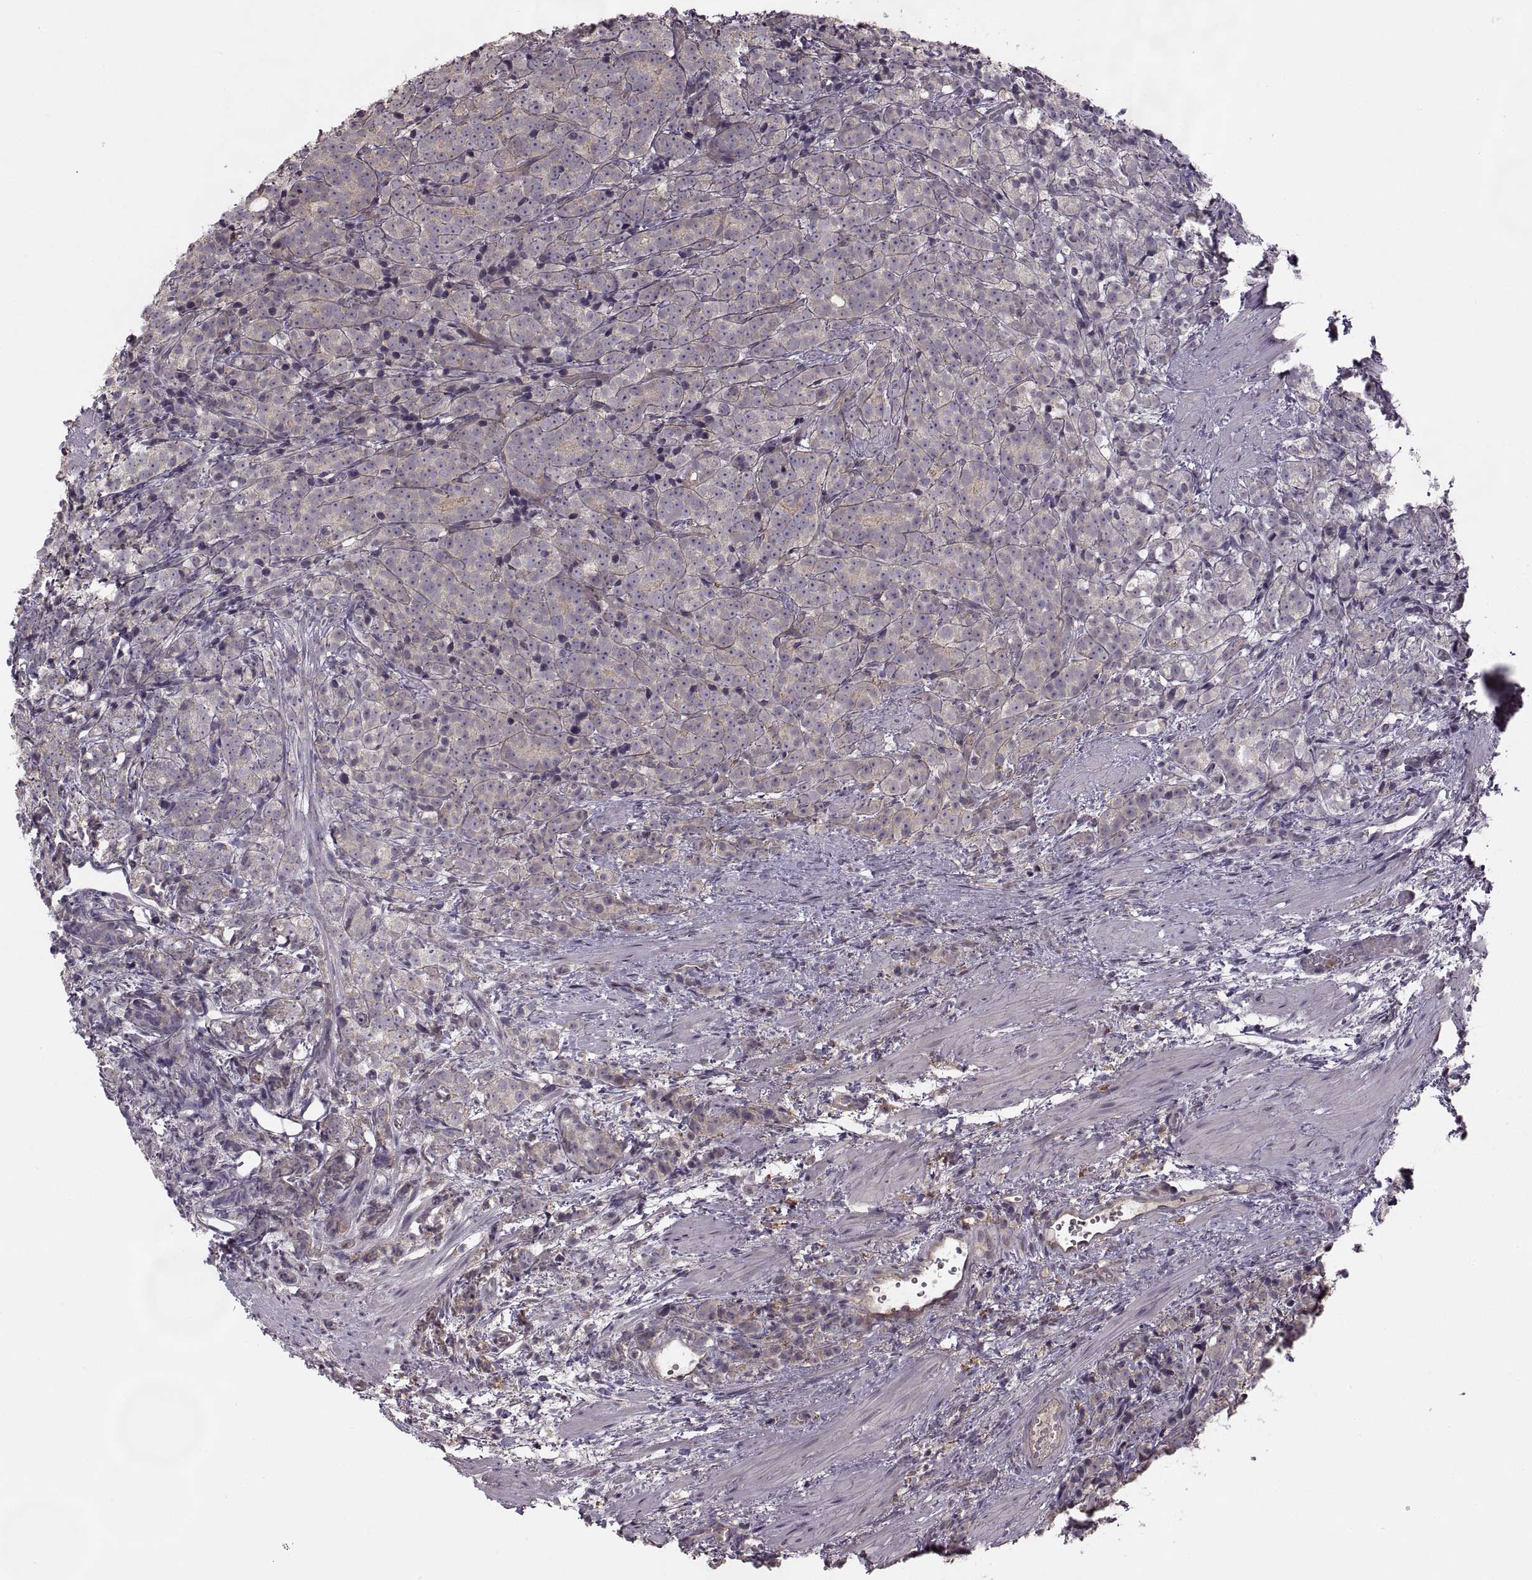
{"staining": {"intensity": "negative", "quantity": "none", "location": "none"}, "tissue": "prostate cancer", "cell_type": "Tumor cells", "image_type": "cancer", "snomed": [{"axis": "morphology", "description": "Adenocarcinoma, High grade"}, {"axis": "topography", "description": "Prostate"}], "caption": "The histopathology image reveals no significant staining in tumor cells of prostate cancer. (DAB (3,3'-diaminobenzidine) immunohistochemistry (IHC) with hematoxylin counter stain).", "gene": "PIERCE1", "patient": {"sex": "male", "age": 53}}